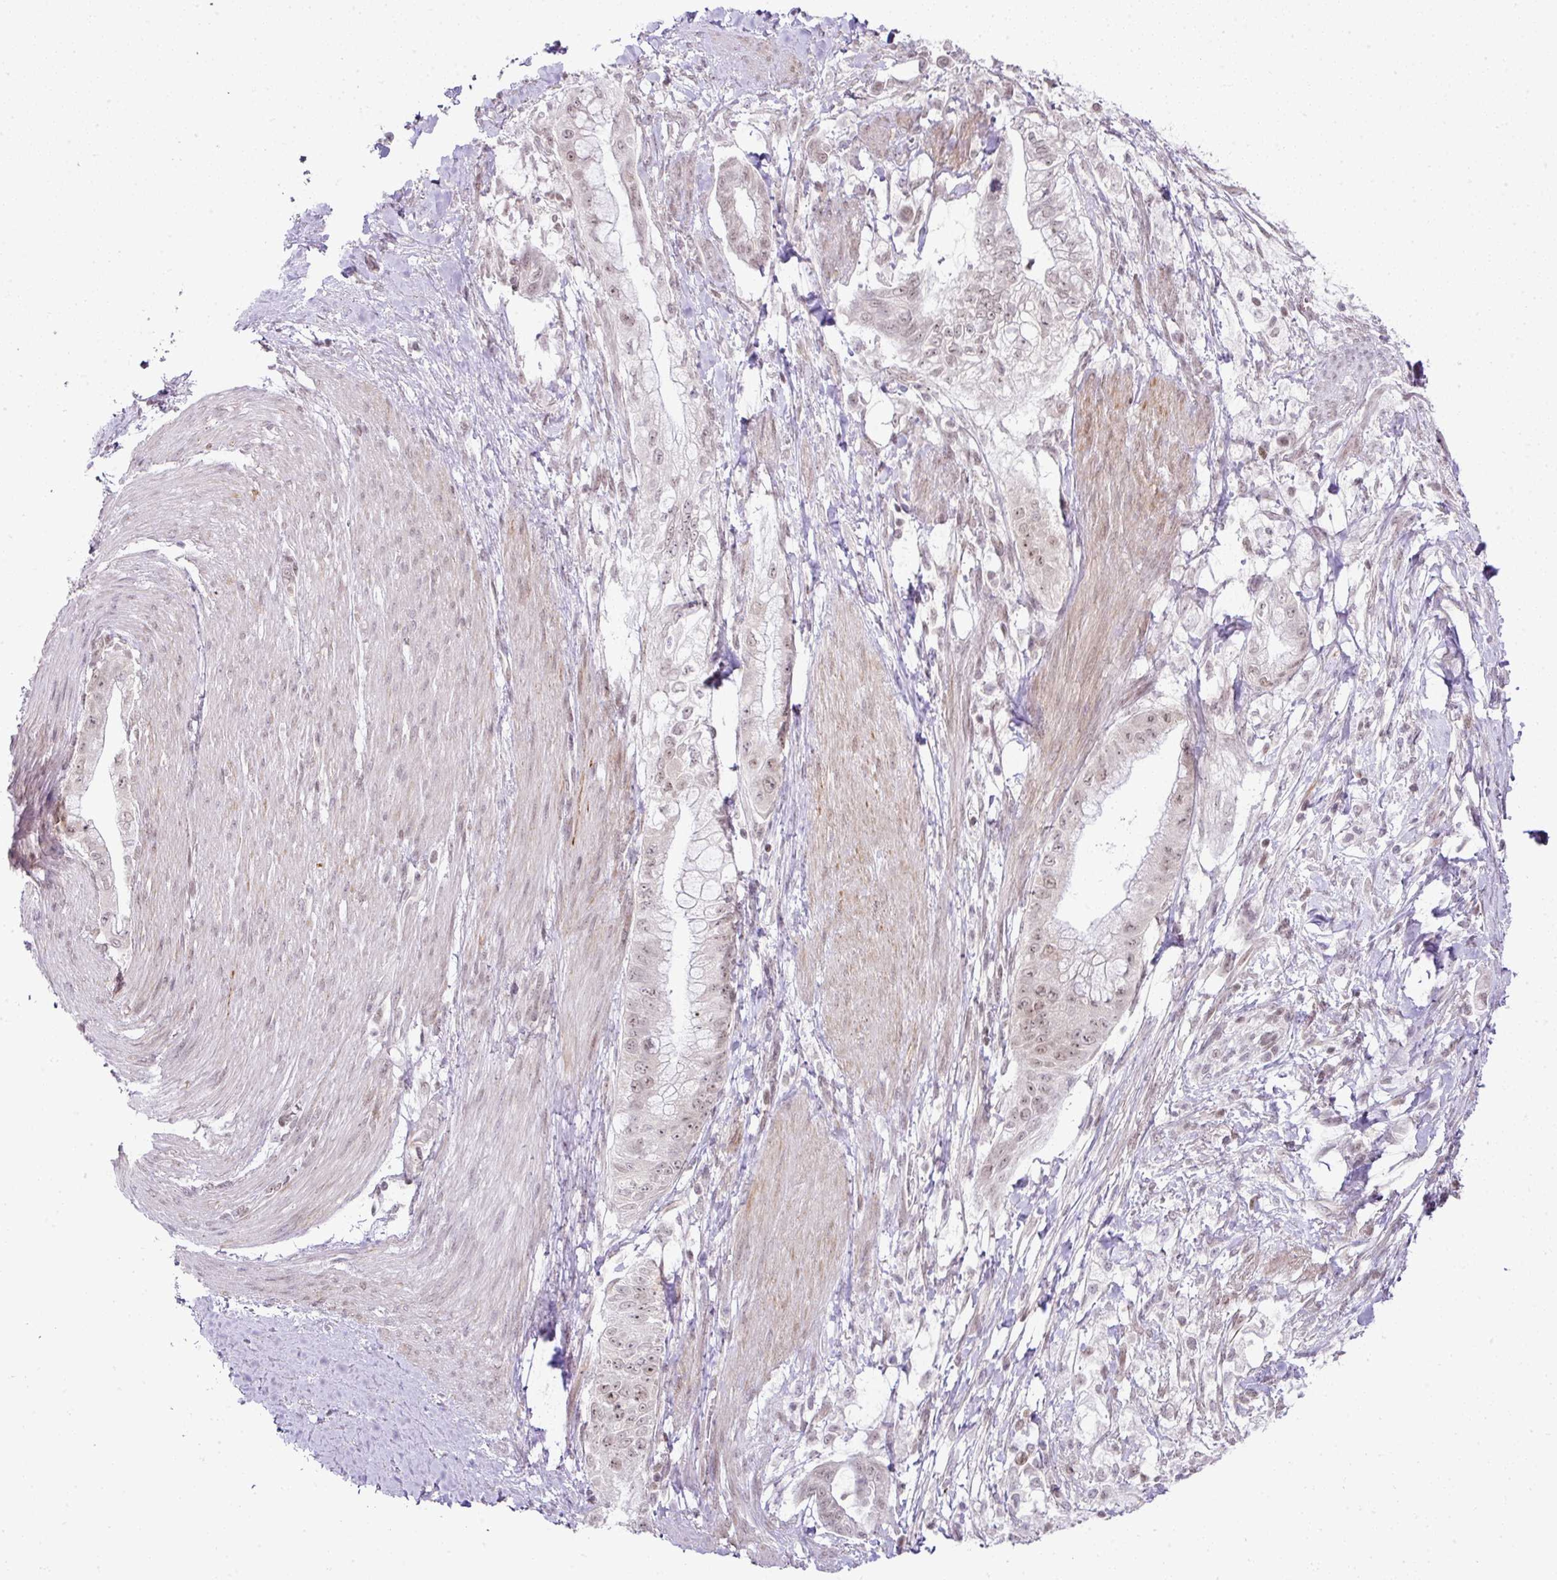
{"staining": {"intensity": "moderate", "quantity": "25%-75%", "location": "nuclear"}, "tissue": "pancreatic cancer", "cell_type": "Tumor cells", "image_type": "cancer", "snomed": [{"axis": "morphology", "description": "Adenocarcinoma, NOS"}, {"axis": "topography", "description": "Pancreas"}], "caption": "Brown immunohistochemical staining in pancreatic cancer (adenocarcinoma) exhibits moderate nuclear staining in about 25%-75% of tumor cells.", "gene": "FAM32A", "patient": {"sex": "male", "age": 48}}